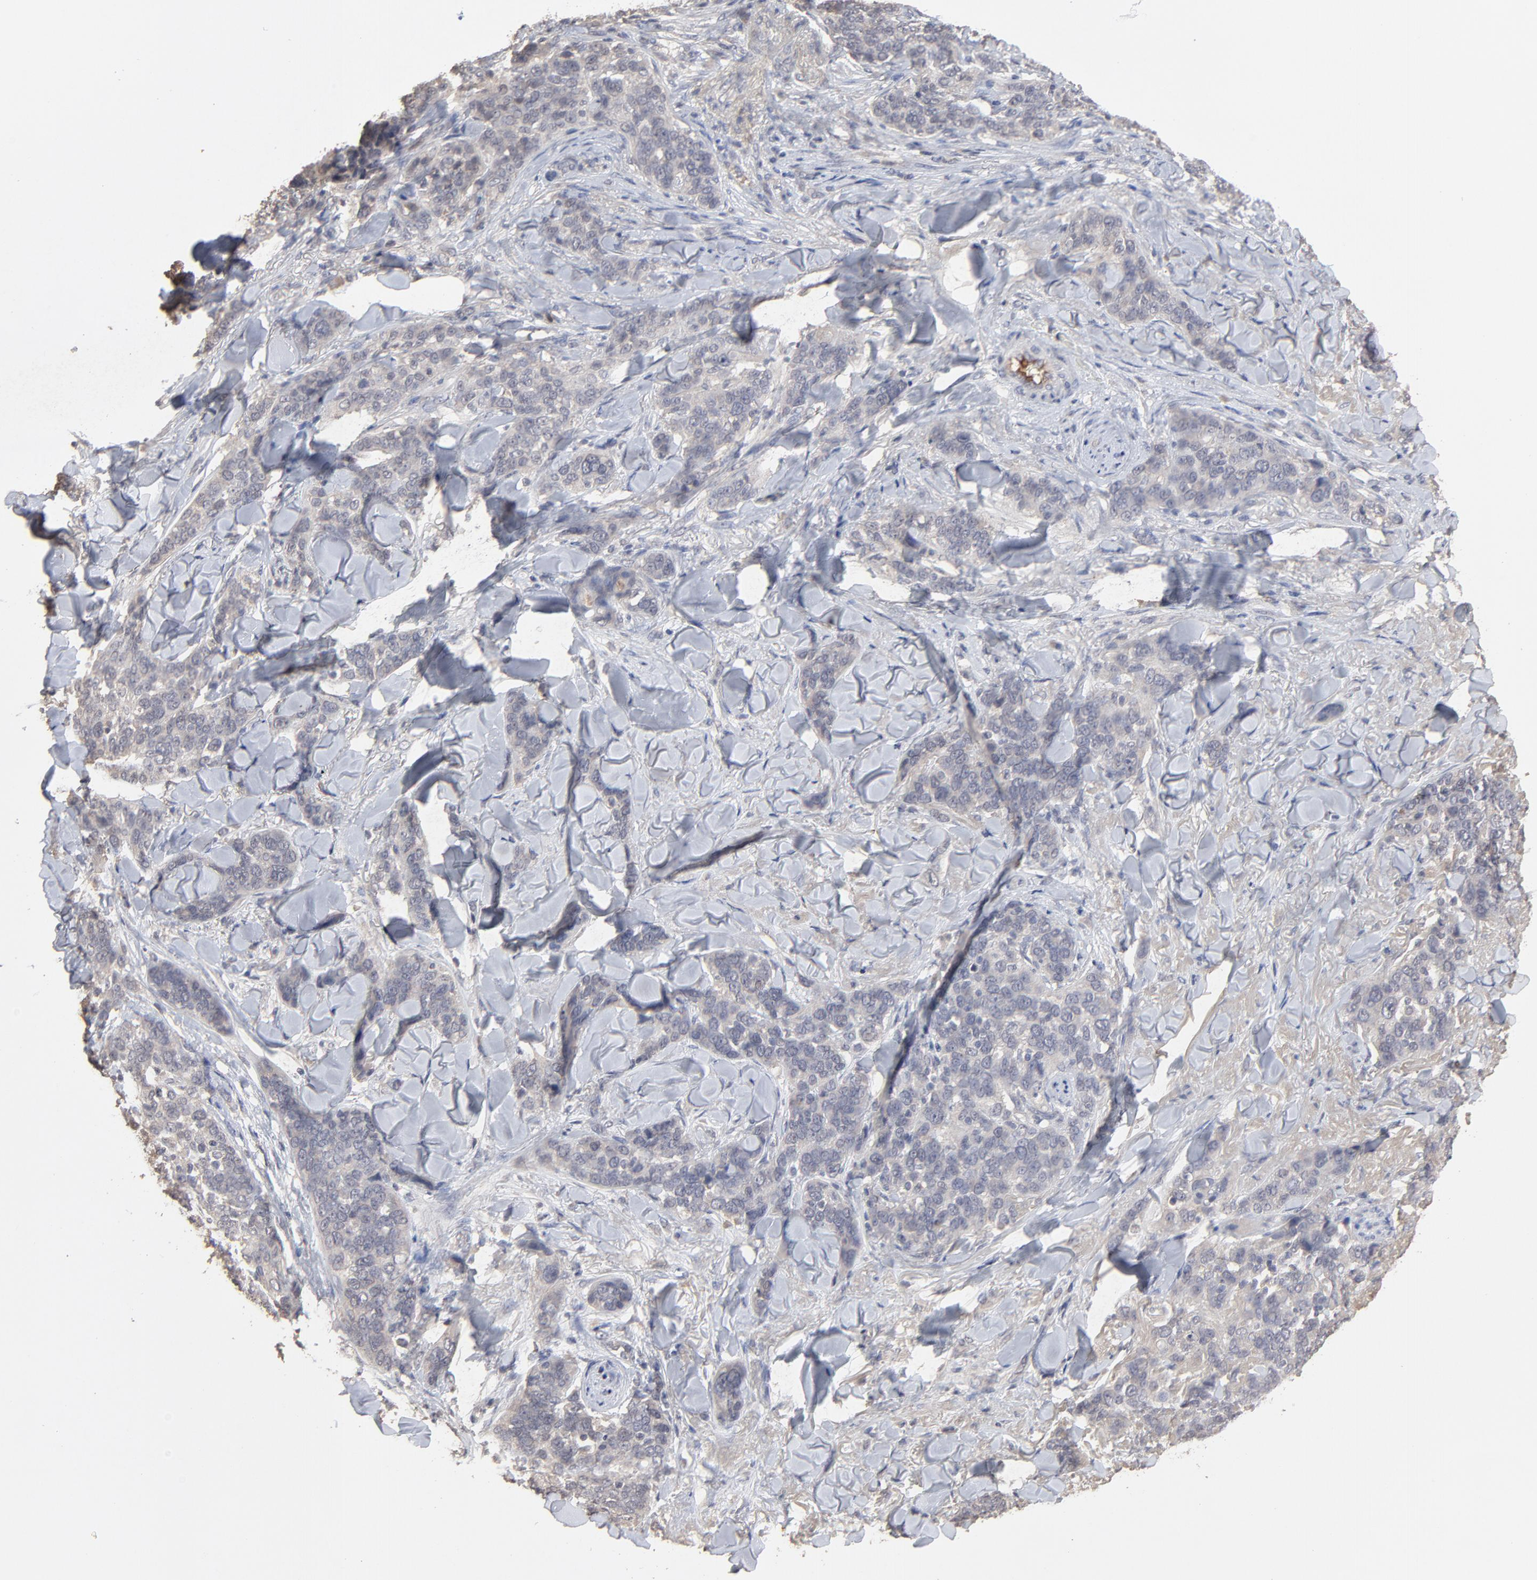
{"staining": {"intensity": "weak", "quantity": "<25%", "location": "cytoplasmic/membranous"}, "tissue": "skin cancer", "cell_type": "Tumor cells", "image_type": "cancer", "snomed": [{"axis": "morphology", "description": "Normal tissue, NOS"}, {"axis": "morphology", "description": "Squamous cell carcinoma, NOS"}, {"axis": "topography", "description": "Skin"}], "caption": "Immunohistochemistry histopathology image of human skin squamous cell carcinoma stained for a protein (brown), which shows no staining in tumor cells. (DAB immunohistochemistry visualized using brightfield microscopy, high magnification).", "gene": "VPREB3", "patient": {"sex": "female", "age": 83}}